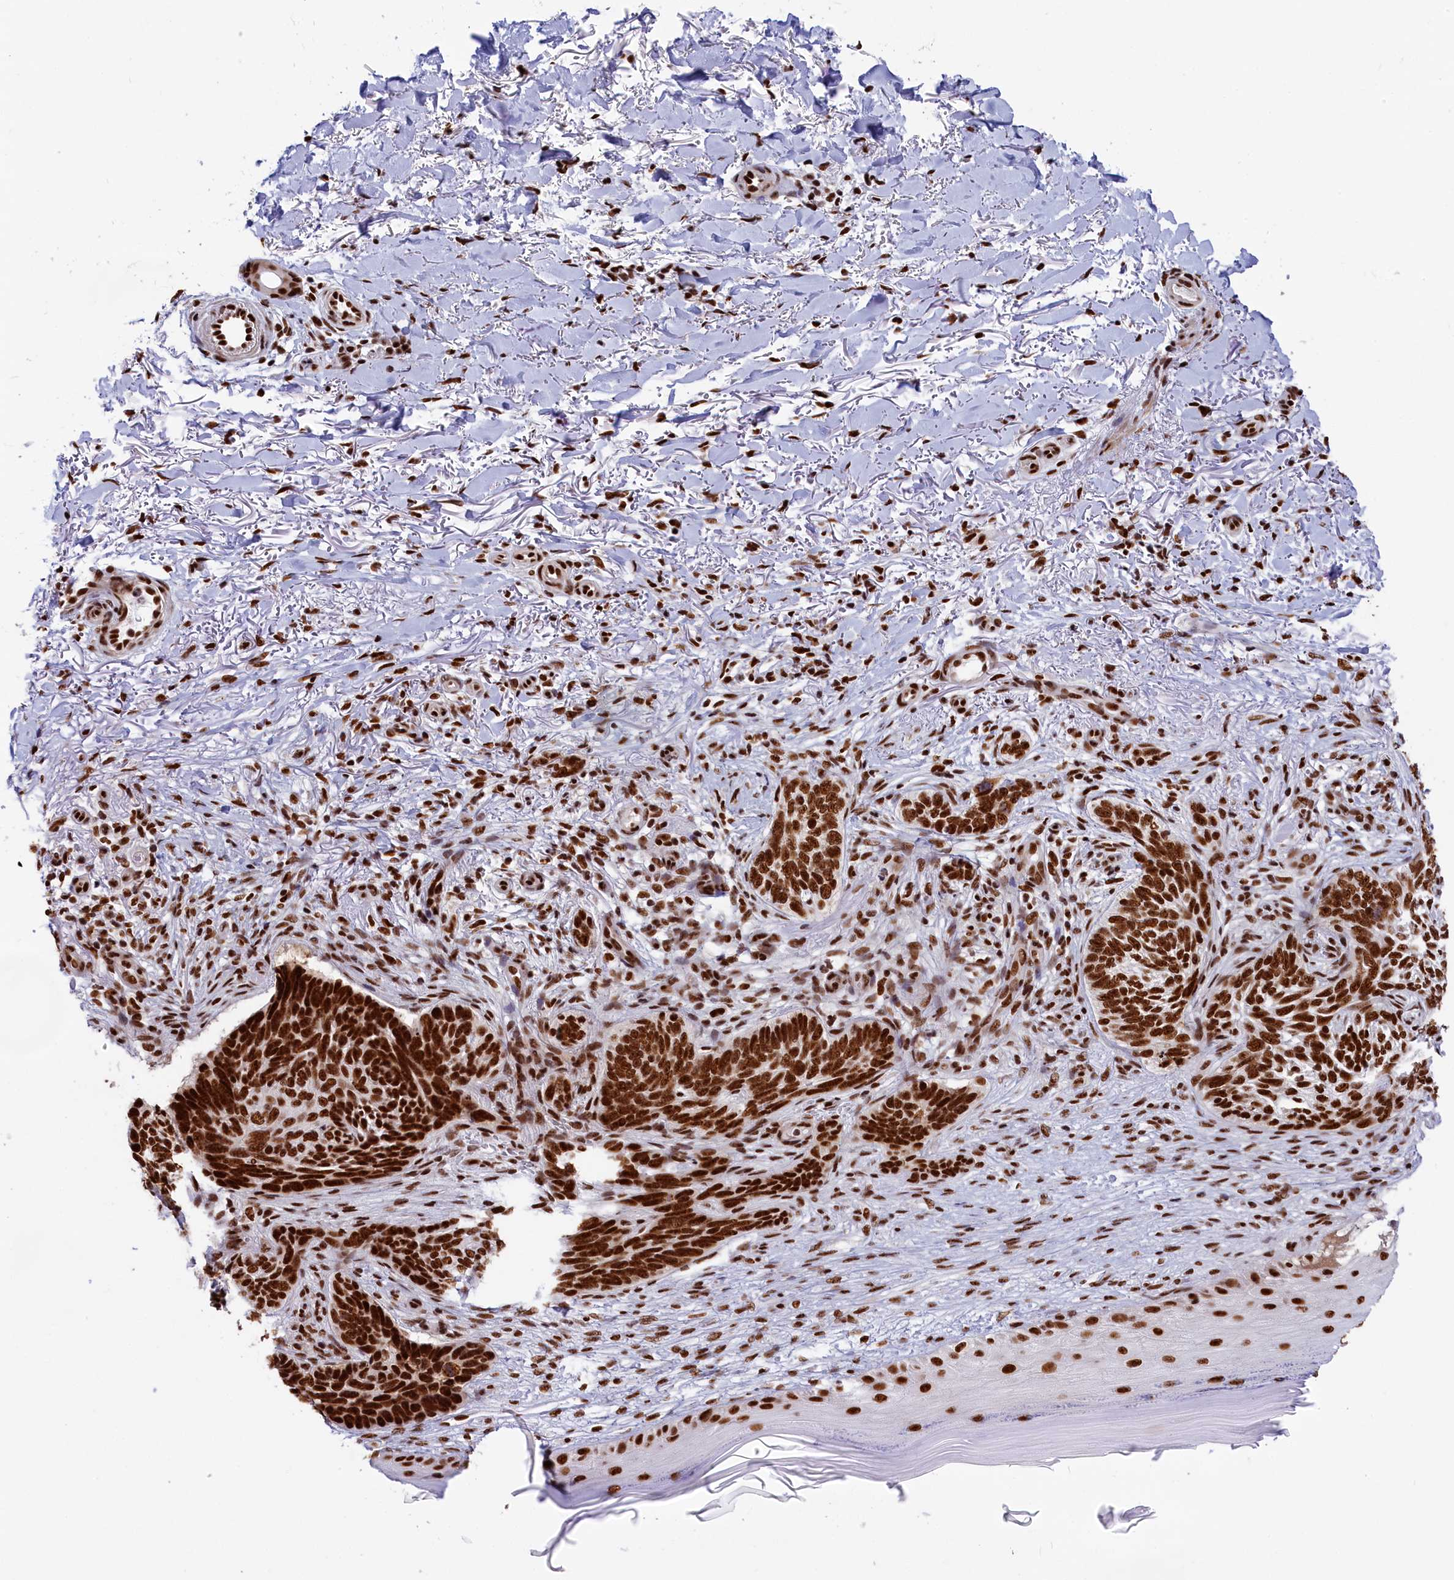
{"staining": {"intensity": "strong", "quantity": ">75%", "location": "nuclear"}, "tissue": "skin cancer", "cell_type": "Tumor cells", "image_type": "cancer", "snomed": [{"axis": "morphology", "description": "Normal tissue, NOS"}, {"axis": "morphology", "description": "Basal cell carcinoma"}, {"axis": "topography", "description": "Skin"}], "caption": "Immunohistochemical staining of skin basal cell carcinoma shows strong nuclear protein staining in about >75% of tumor cells. Using DAB (3,3'-diaminobenzidine) (brown) and hematoxylin (blue) stains, captured at high magnification using brightfield microscopy.", "gene": "SNRNP70", "patient": {"sex": "female", "age": 67}}